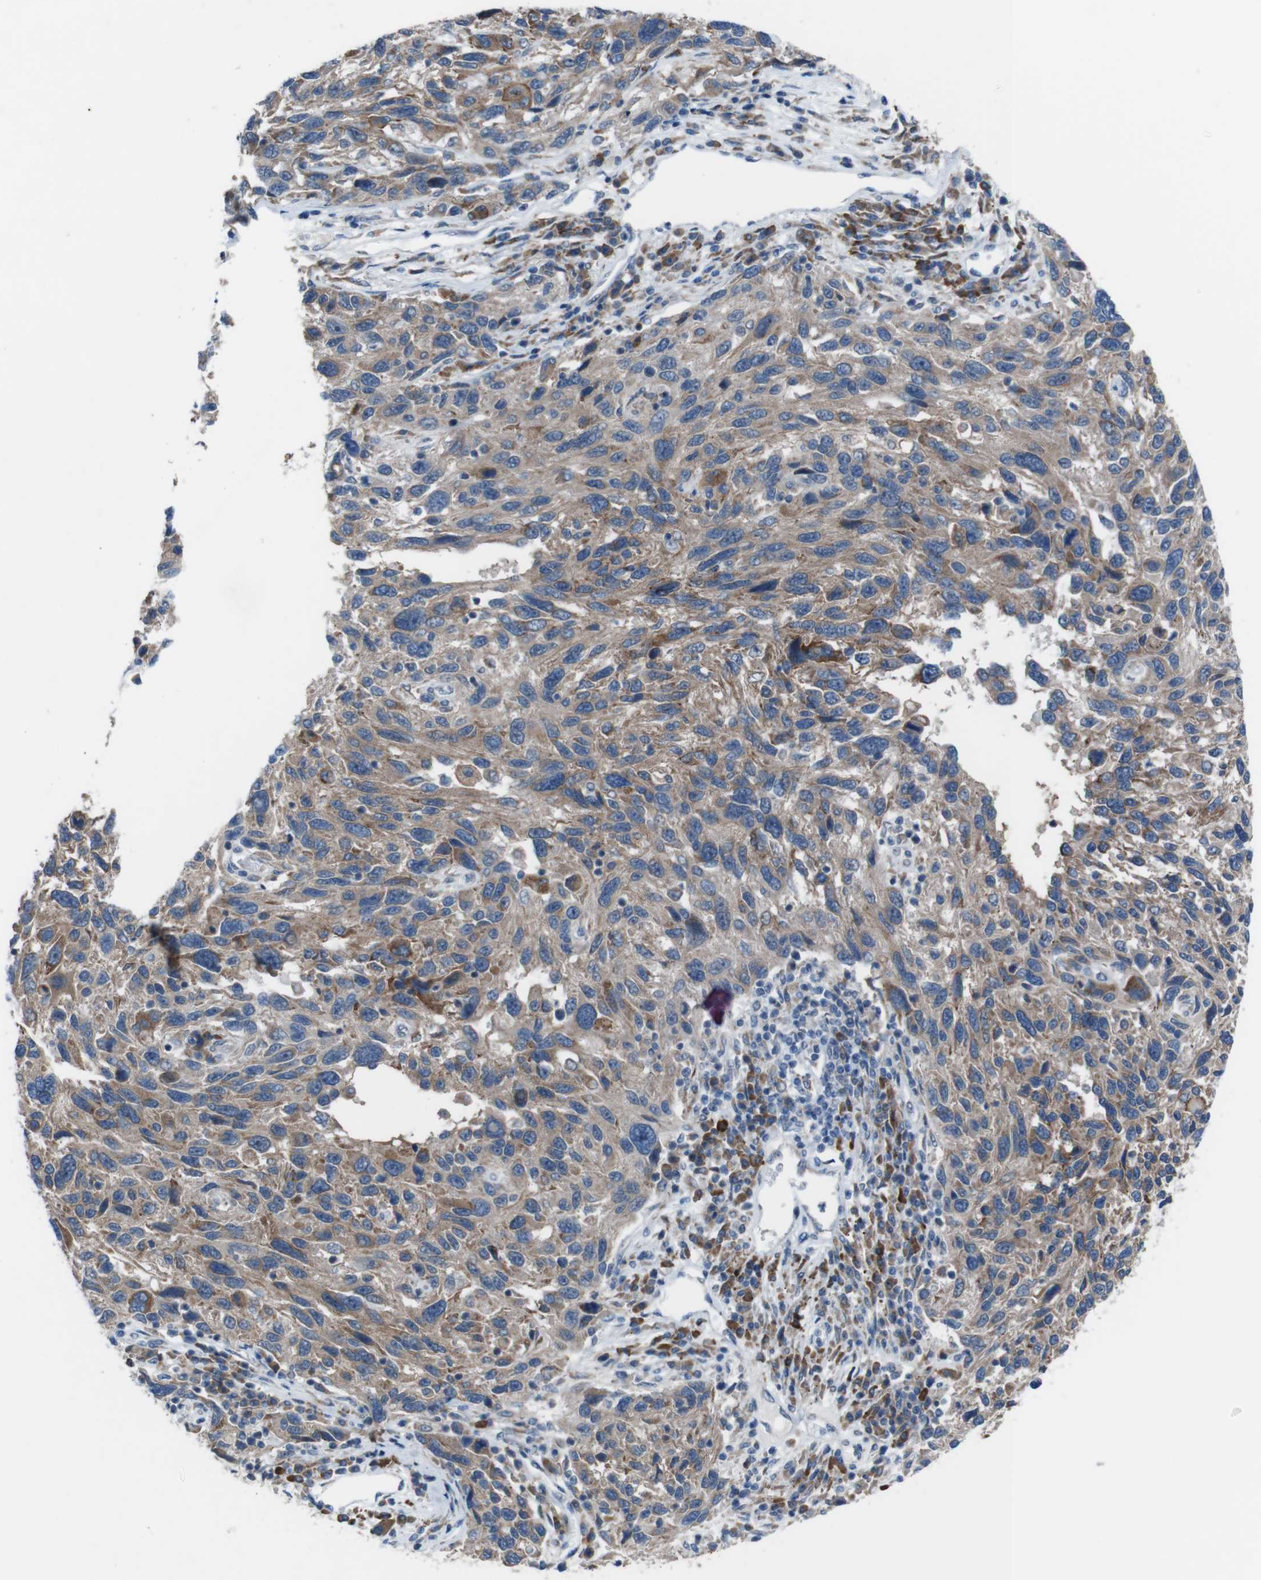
{"staining": {"intensity": "moderate", "quantity": "25%-75%", "location": "cytoplasmic/membranous"}, "tissue": "melanoma", "cell_type": "Tumor cells", "image_type": "cancer", "snomed": [{"axis": "morphology", "description": "Malignant melanoma, NOS"}, {"axis": "topography", "description": "Skin"}], "caption": "This micrograph displays IHC staining of human melanoma, with medium moderate cytoplasmic/membranous positivity in about 25%-75% of tumor cells.", "gene": "CDH22", "patient": {"sex": "male", "age": 53}}